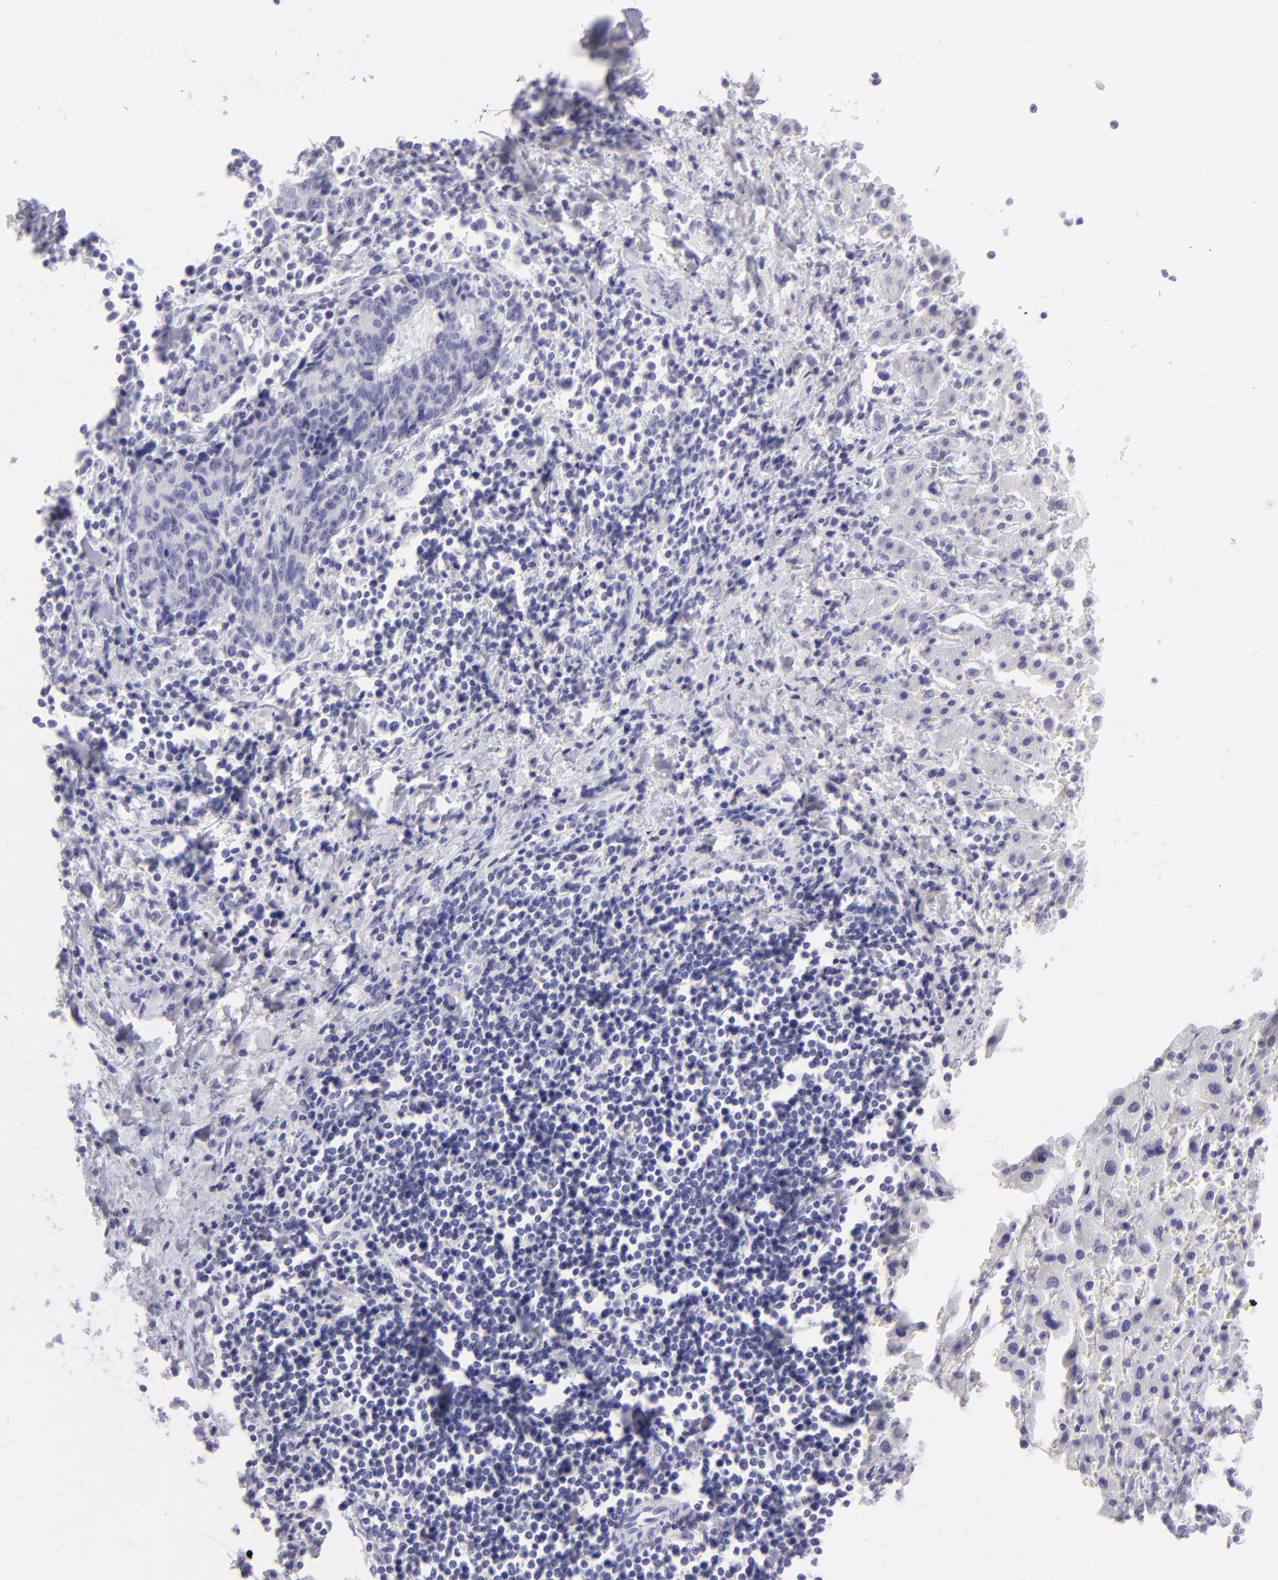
{"staining": {"intensity": "negative", "quantity": "none", "location": "none"}, "tissue": "liver cancer", "cell_type": "Tumor cells", "image_type": "cancer", "snomed": [{"axis": "morphology", "description": "Cholangiocarcinoma"}, {"axis": "topography", "description": "Liver"}], "caption": "Immunohistochemistry (IHC) image of neoplastic tissue: liver cholangiocarcinoma stained with DAB displays no significant protein expression in tumor cells.", "gene": "SLC1A3", "patient": {"sex": "male", "age": 57}}